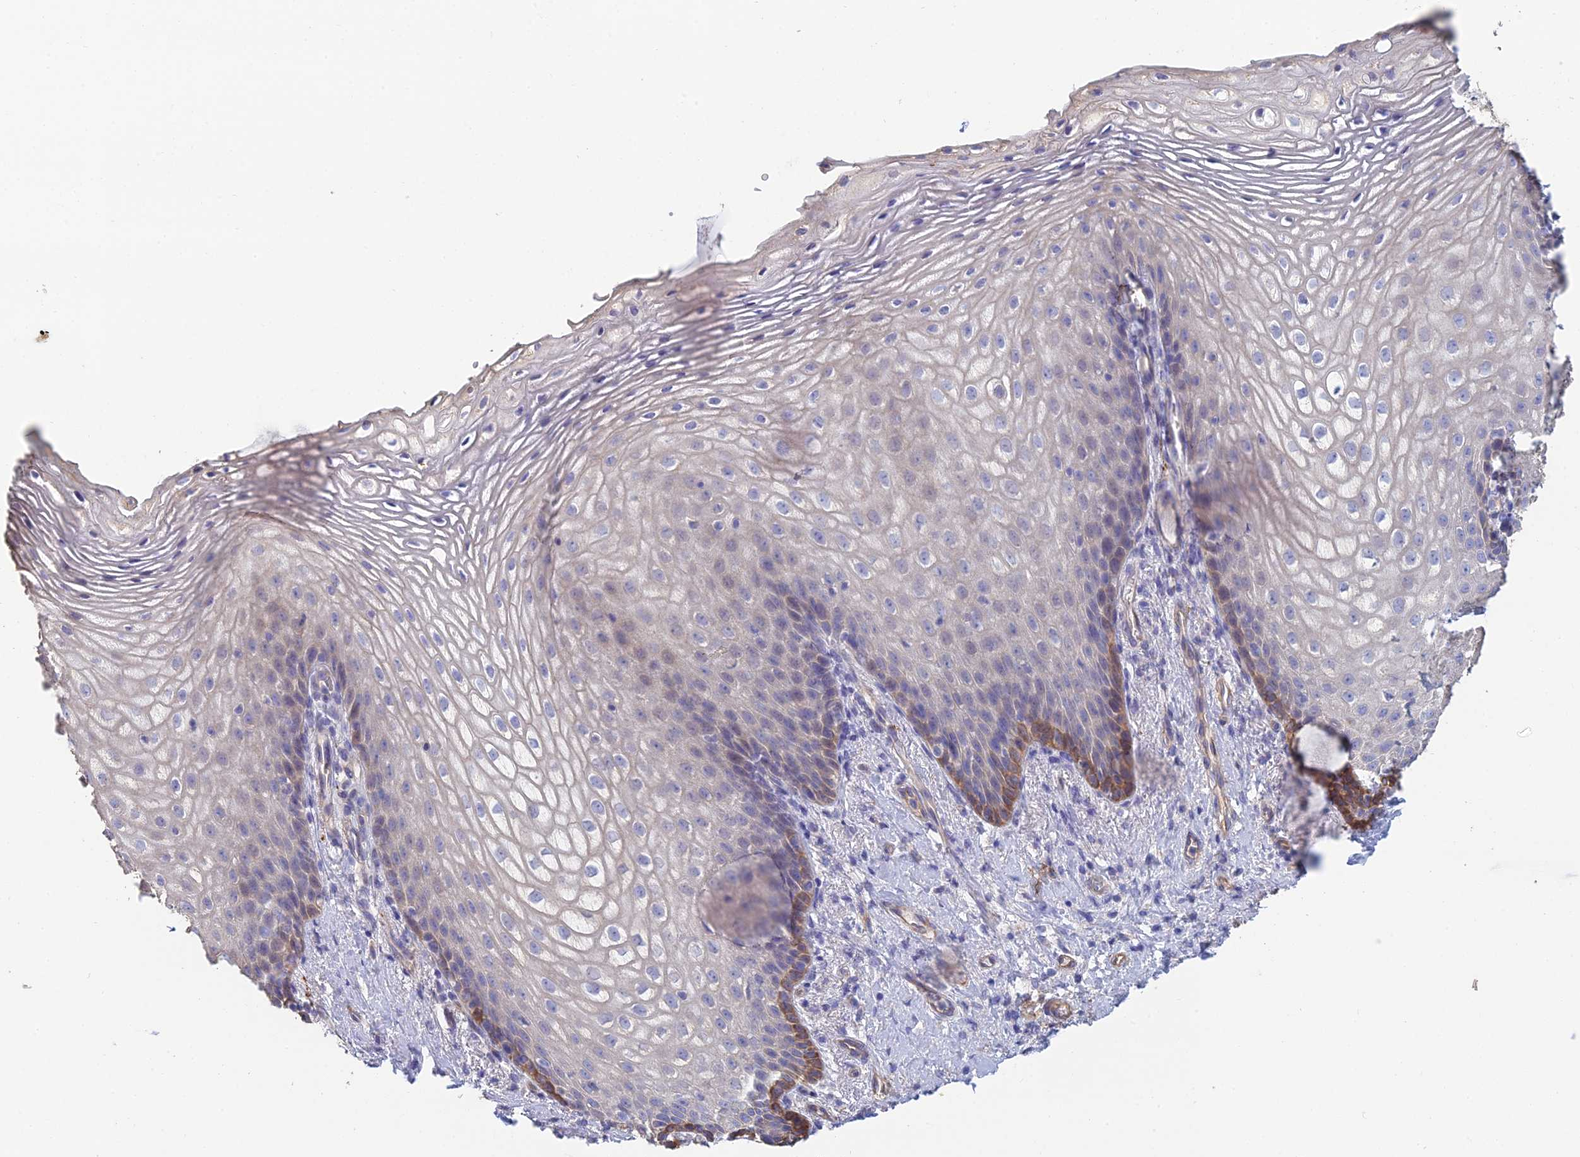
{"staining": {"intensity": "moderate", "quantity": "<25%", "location": "cytoplasmic/membranous"}, "tissue": "vagina", "cell_type": "Squamous epithelial cells", "image_type": "normal", "snomed": [{"axis": "morphology", "description": "Normal tissue, NOS"}, {"axis": "topography", "description": "Vagina"}], "caption": "Immunohistochemistry image of unremarkable vagina: human vagina stained using immunohistochemistry (IHC) reveals low levels of moderate protein expression localized specifically in the cytoplasmic/membranous of squamous epithelial cells, appearing as a cytoplasmic/membranous brown color.", "gene": "PCDHA5", "patient": {"sex": "female", "age": 60}}